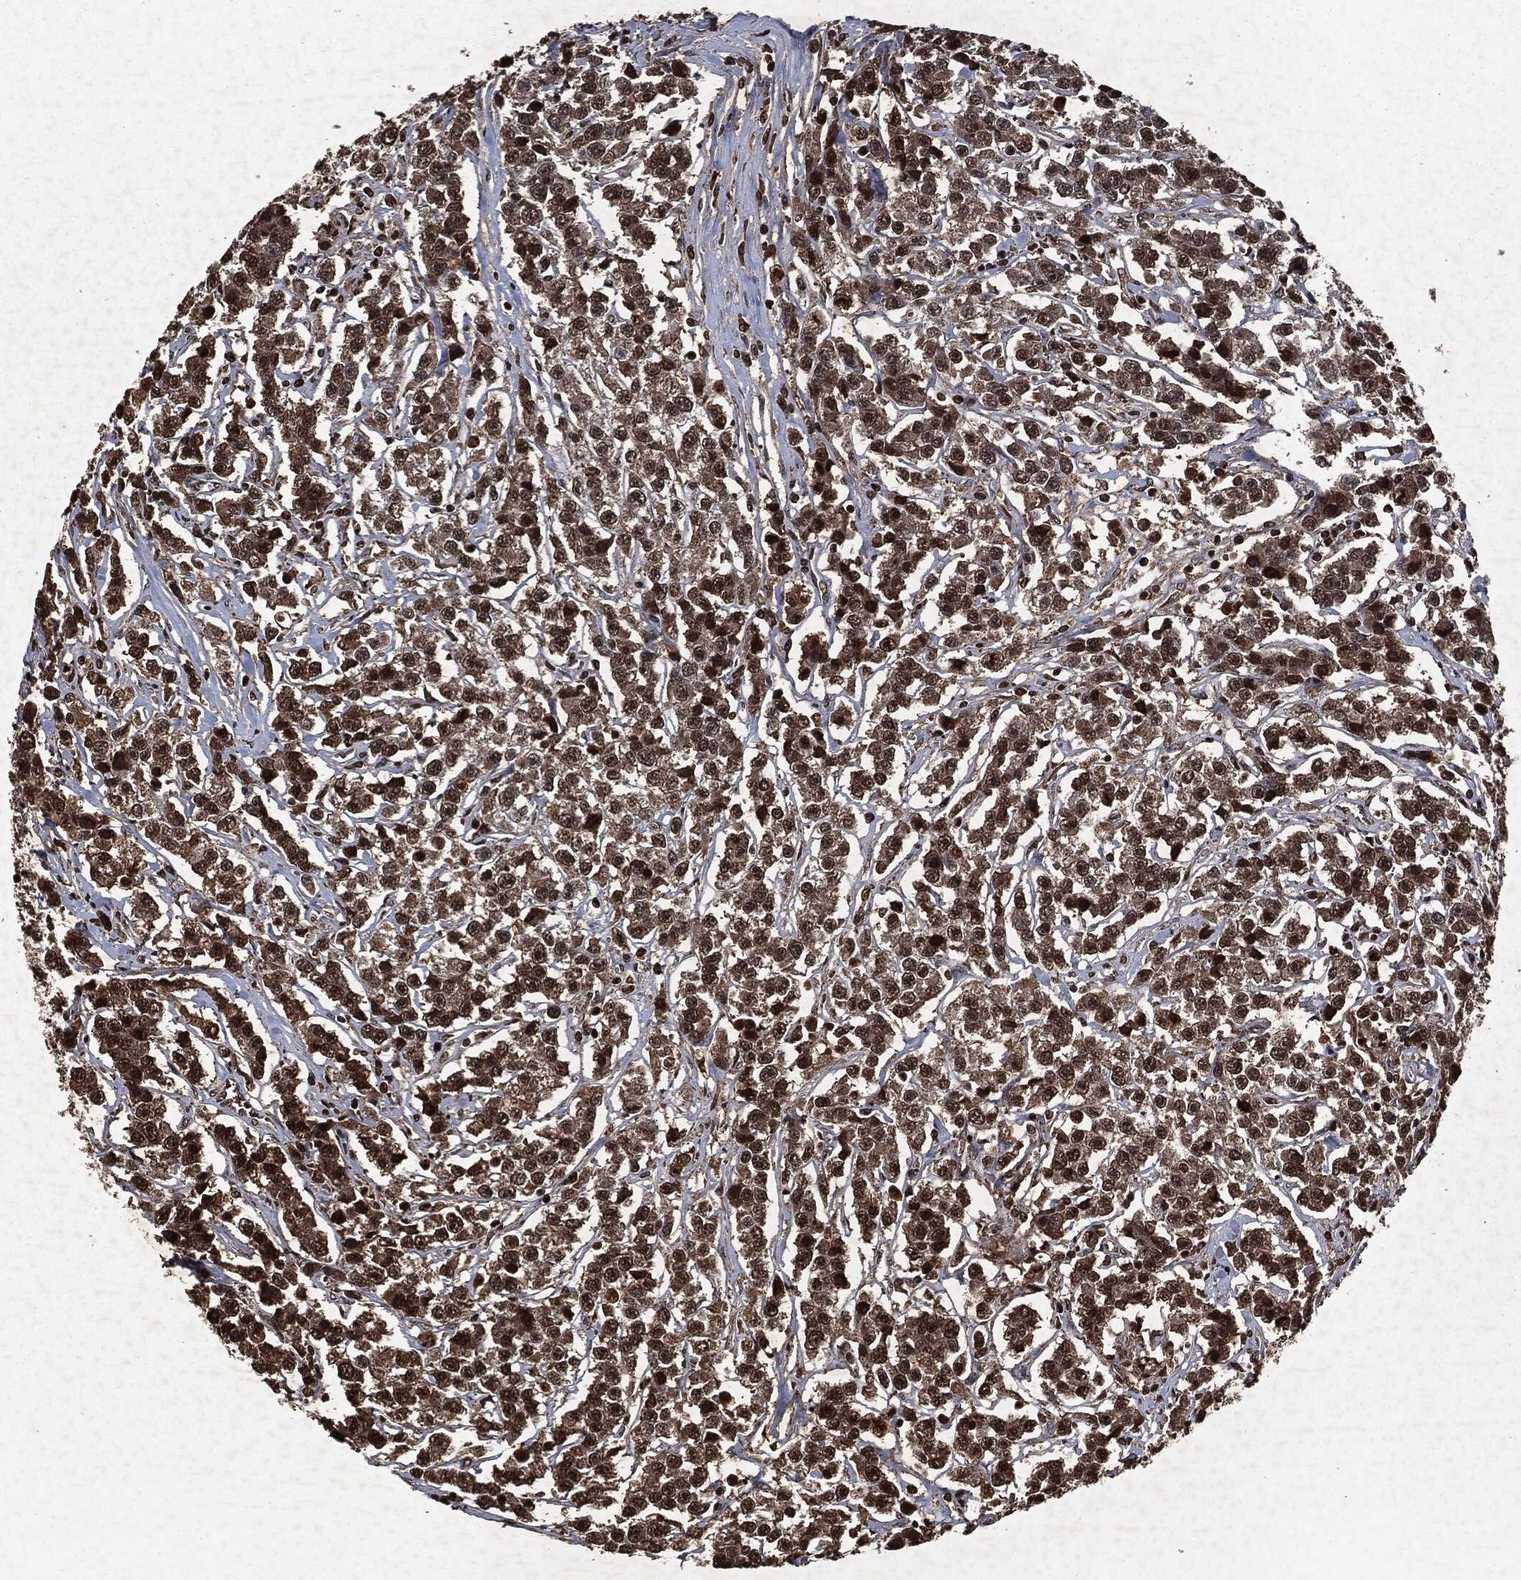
{"staining": {"intensity": "strong", "quantity": "25%-75%", "location": "cytoplasmic/membranous,nuclear"}, "tissue": "testis cancer", "cell_type": "Tumor cells", "image_type": "cancer", "snomed": [{"axis": "morphology", "description": "Seminoma, NOS"}, {"axis": "topography", "description": "Testis"}], "caption": "High-magnification brightfield microscopy of seminoma (testis) stained with DAB (3,3'-diaminobenzidine) (brown) and counterstained with hematoxylin (blue). tumor cells exhibit strong cytoplasmic/membranous and nuclear expression is appreciated in approximately25%-75% of cells.", "gene": "SNAI1", "patient": {"sex": "male", "age": 59}}